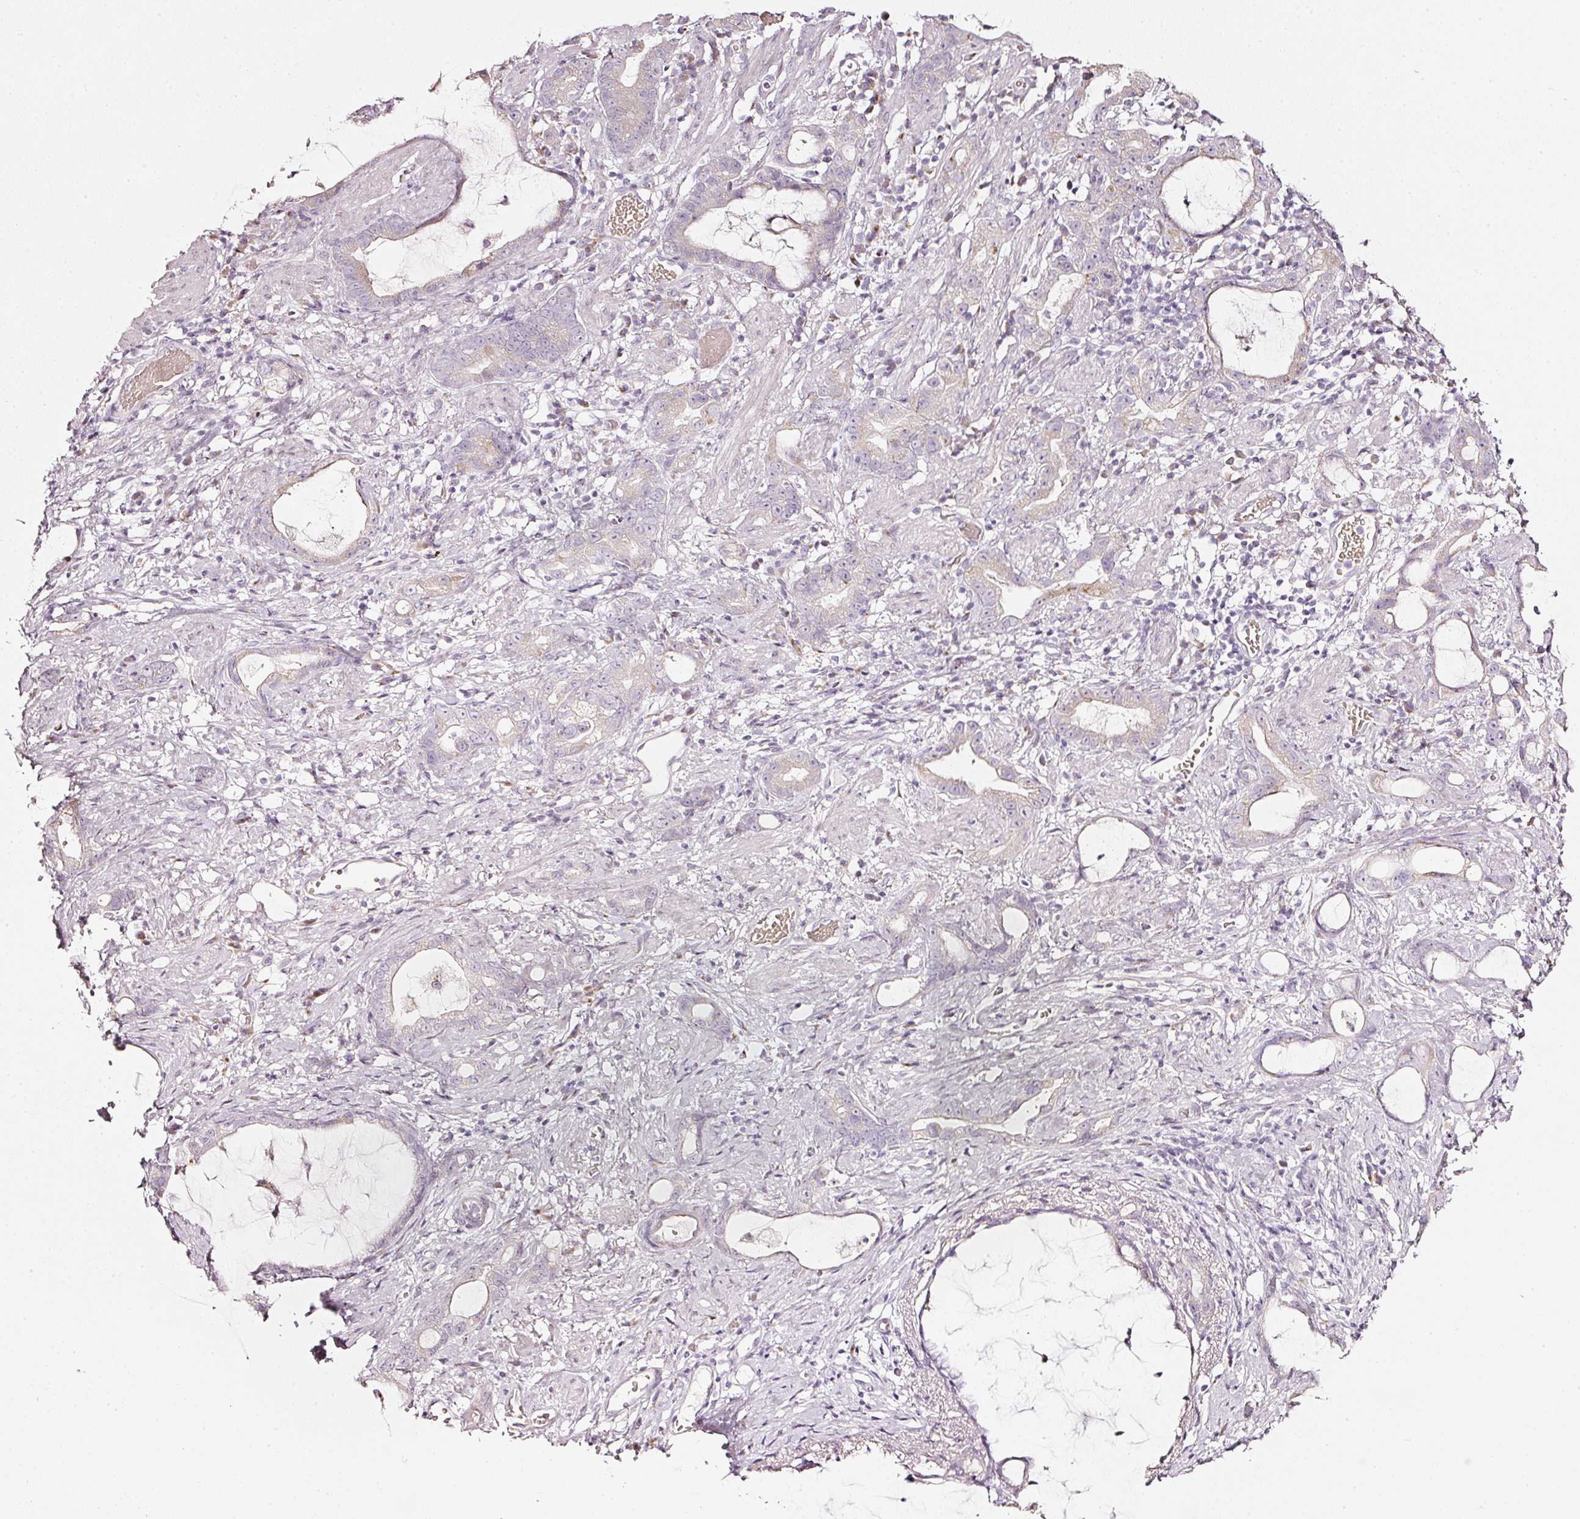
{"staining": {"intensity": "weak", "quantity": "<25%", "location": "cytoplasmic/membranous"}, "tissue": "stomach cancer", "cell_type": "Tumor cells", "image_type": "cancer", "snomed": [{"axis": "morphology", "description": "Adenocarcinoma, NOS"}, {"axis": "topography", "description": "Stomach"}], "caption": "This is a photomicrograph of IHC staining of stomach adenocarcinoma, which shows no positivity in tumor cells.", "gene": "SDF4", "patient": {"sex": "male", "age": 55}}